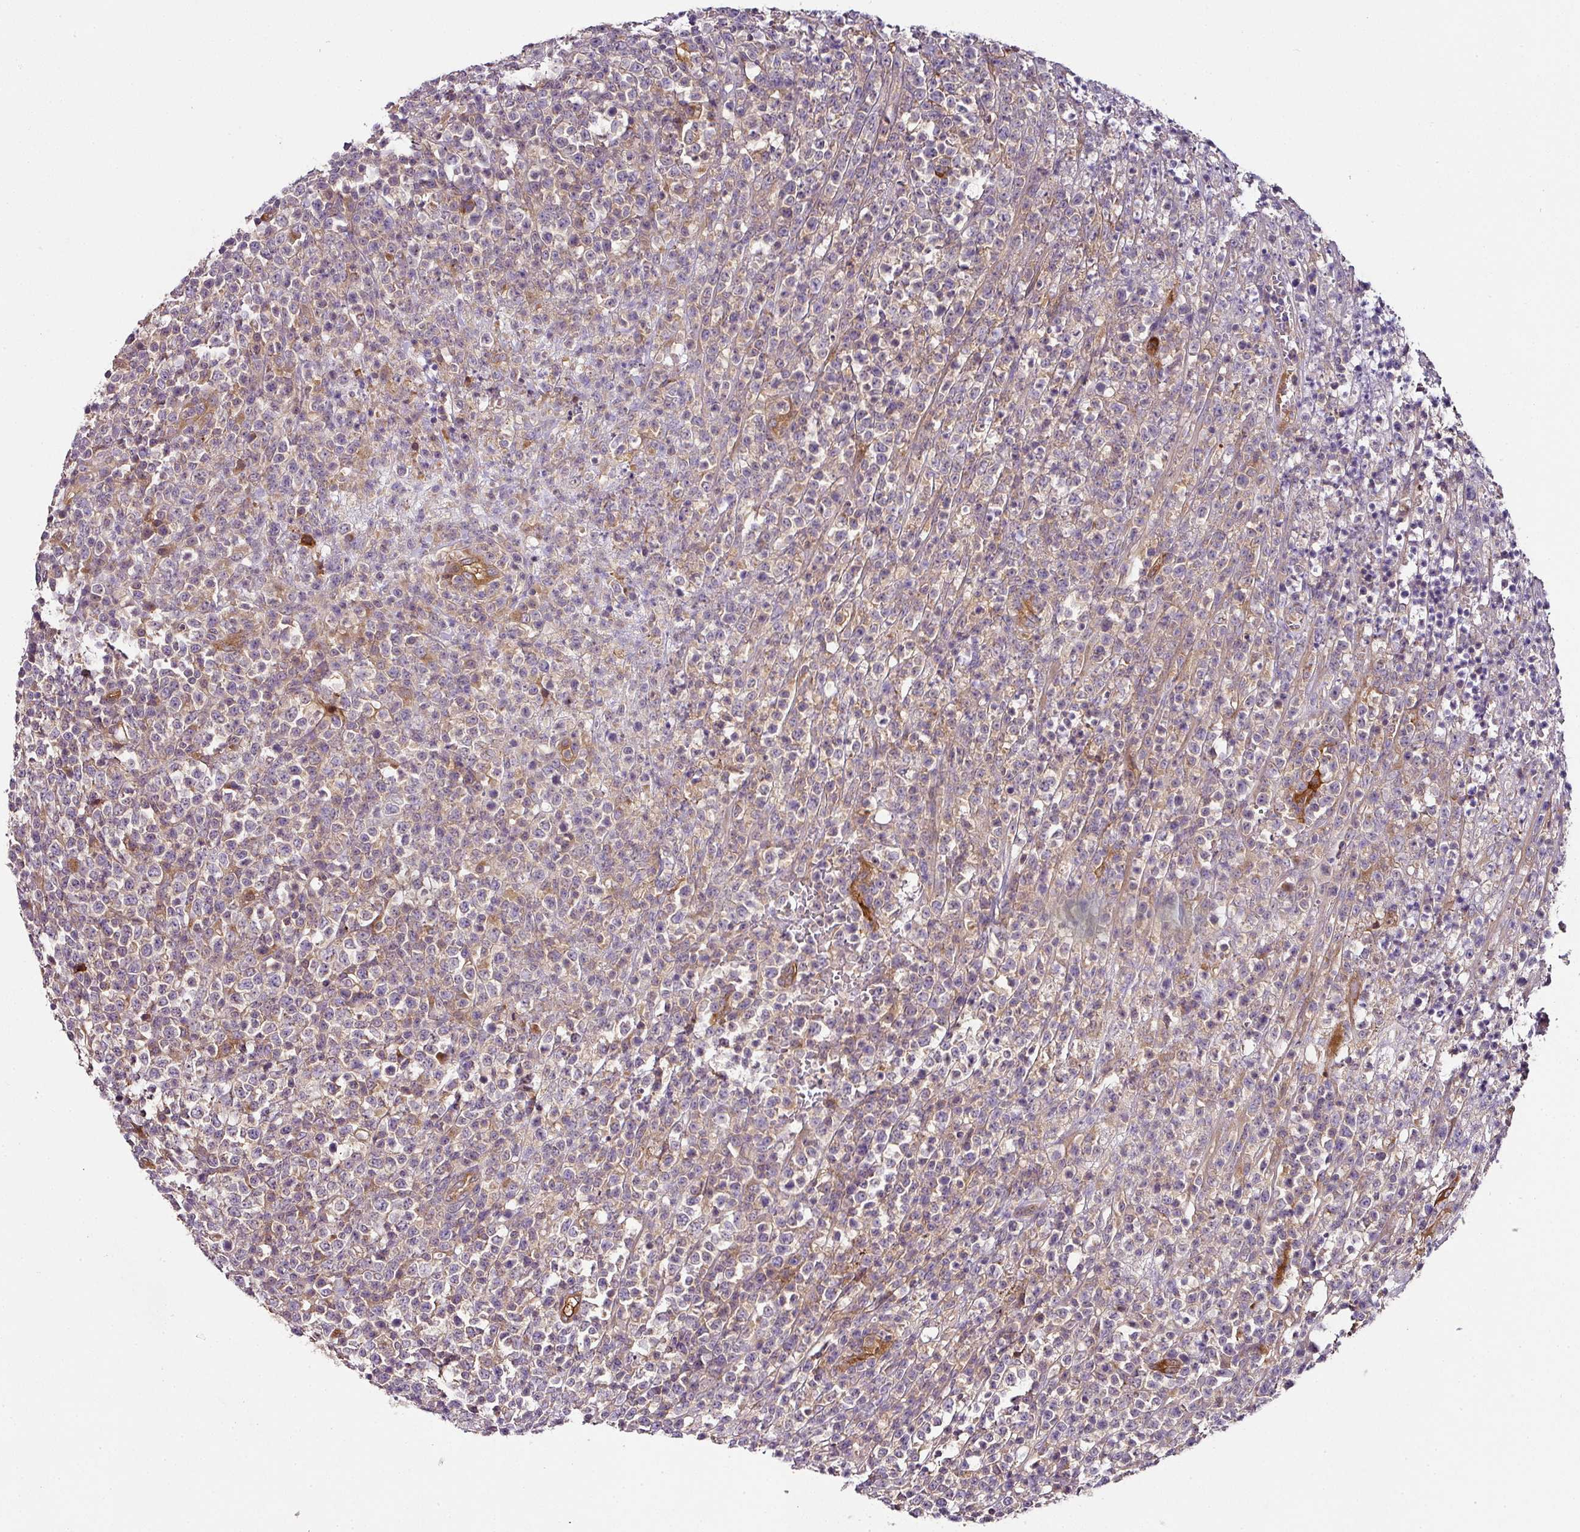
{"staining": {"intensity": "moderate", "quantity": "25%-75%", "location": "cytoplasmic/membranous"}, "tissue": "lymphoma", "cell_type": "Tumor cells", "image_type": "cancer", "snomed": [{"axis": "morphology", "description": "Malignant lymphoma, non-Hodgkin's type, High grade"}, {"axis": "topography", "description": "Colon"}], "caption": "High-power microscopy captured an immunohistochemistry histopathology image of lymphoma, revealing moderate cytoplasmic/membranous staining in about 25%-75% of tumor cells.", "gene": "SKIC2", "patient": {"sex": "female", "age": 53}}